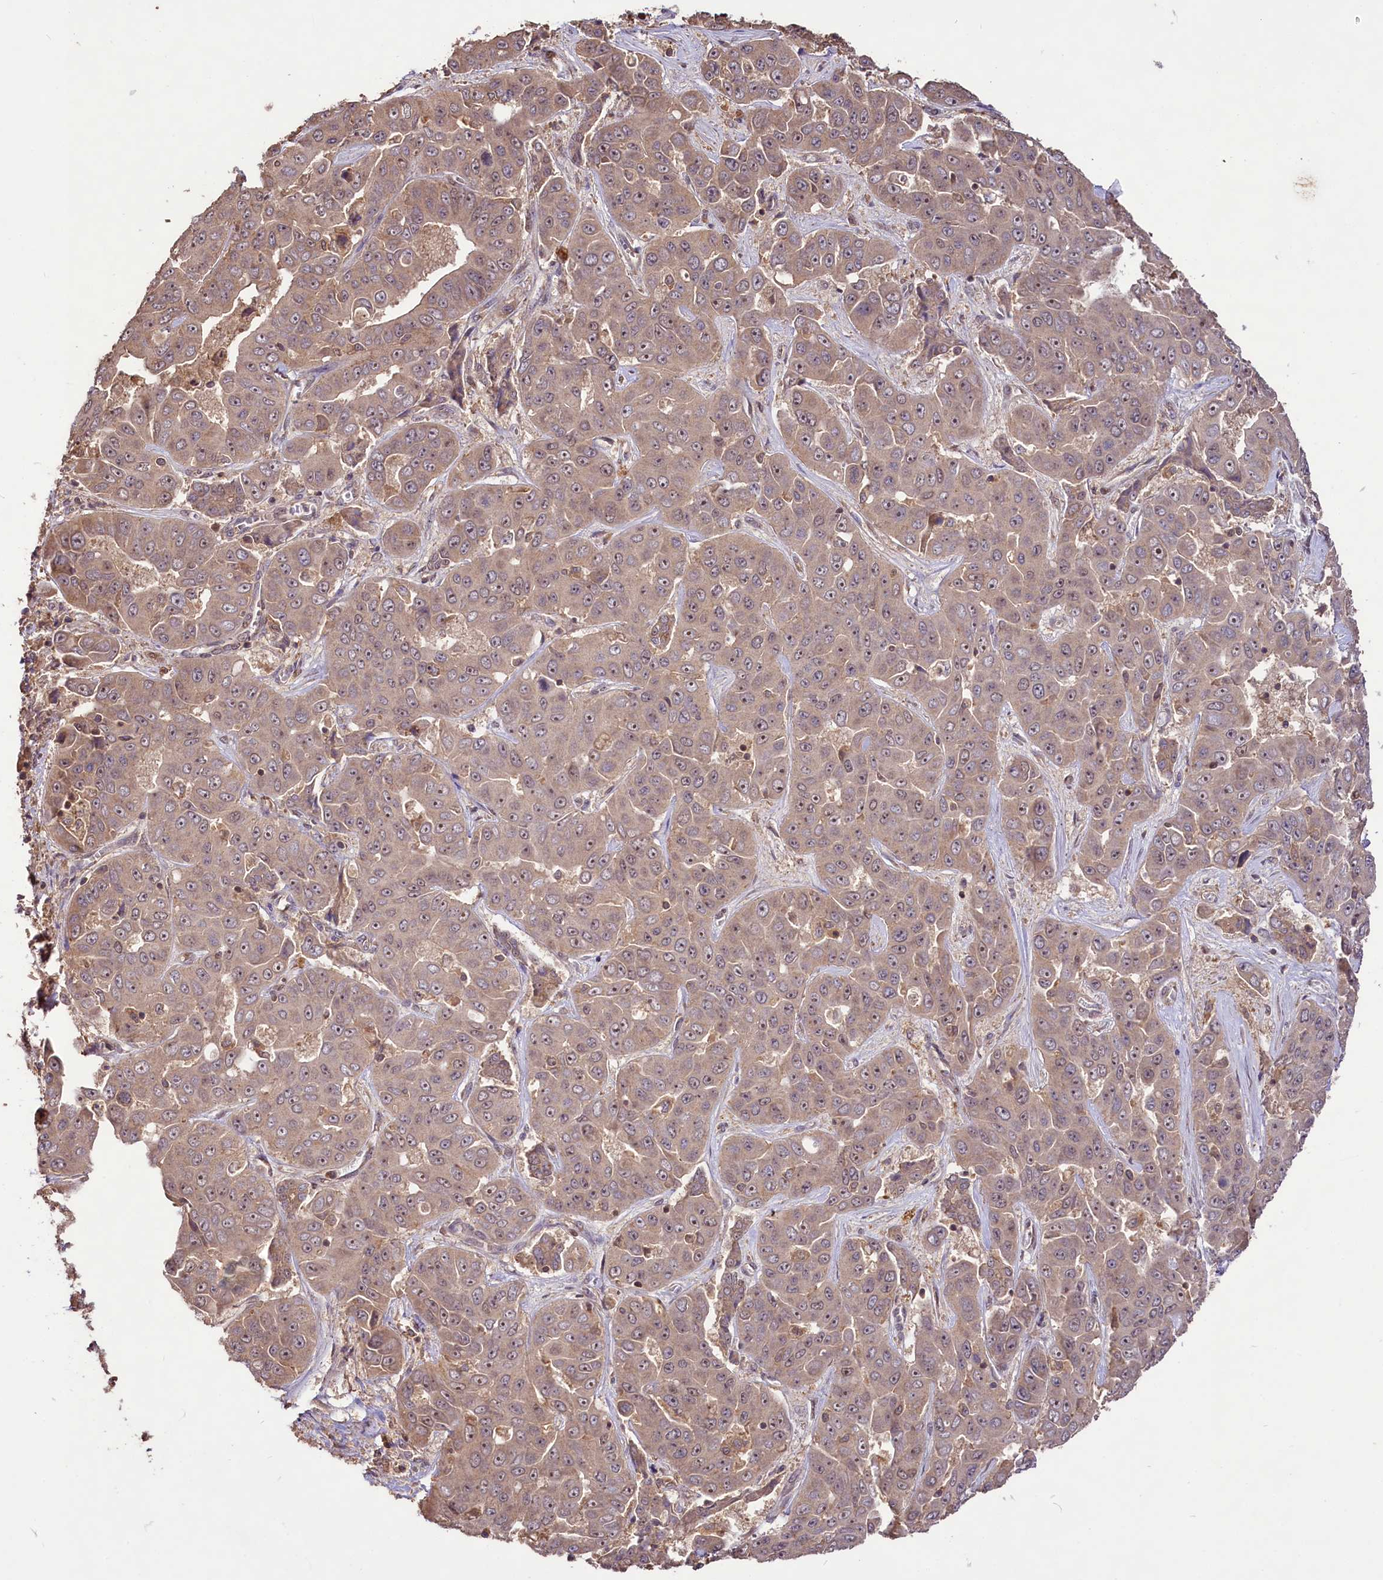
{"staining": {"intensity": "moderate", "quantity": ">75%", "location": "nuclear"}, "tissue": "liver cancer", "cell_type": "Tumor cells", "image_type": "cancer", "snomed": [{"axis": "morphology", "description": "Cholangiocarcinoma"}, {"axis": "topography", "description": "Liver"}], "caption": "An immunohistochemistry (IHC) micrograph of tumor tissue is shown. Protein staining in brown highlights moderate nuclear positivity in cholangiocarcinoma (liver) within tumor cells. Using DAB (brown) and hematoxylin (blue) stains, captured at high magnification using brightfield microscopy.", "gene": "RRP8", "patient": {"sex": "female", "age": 52}}